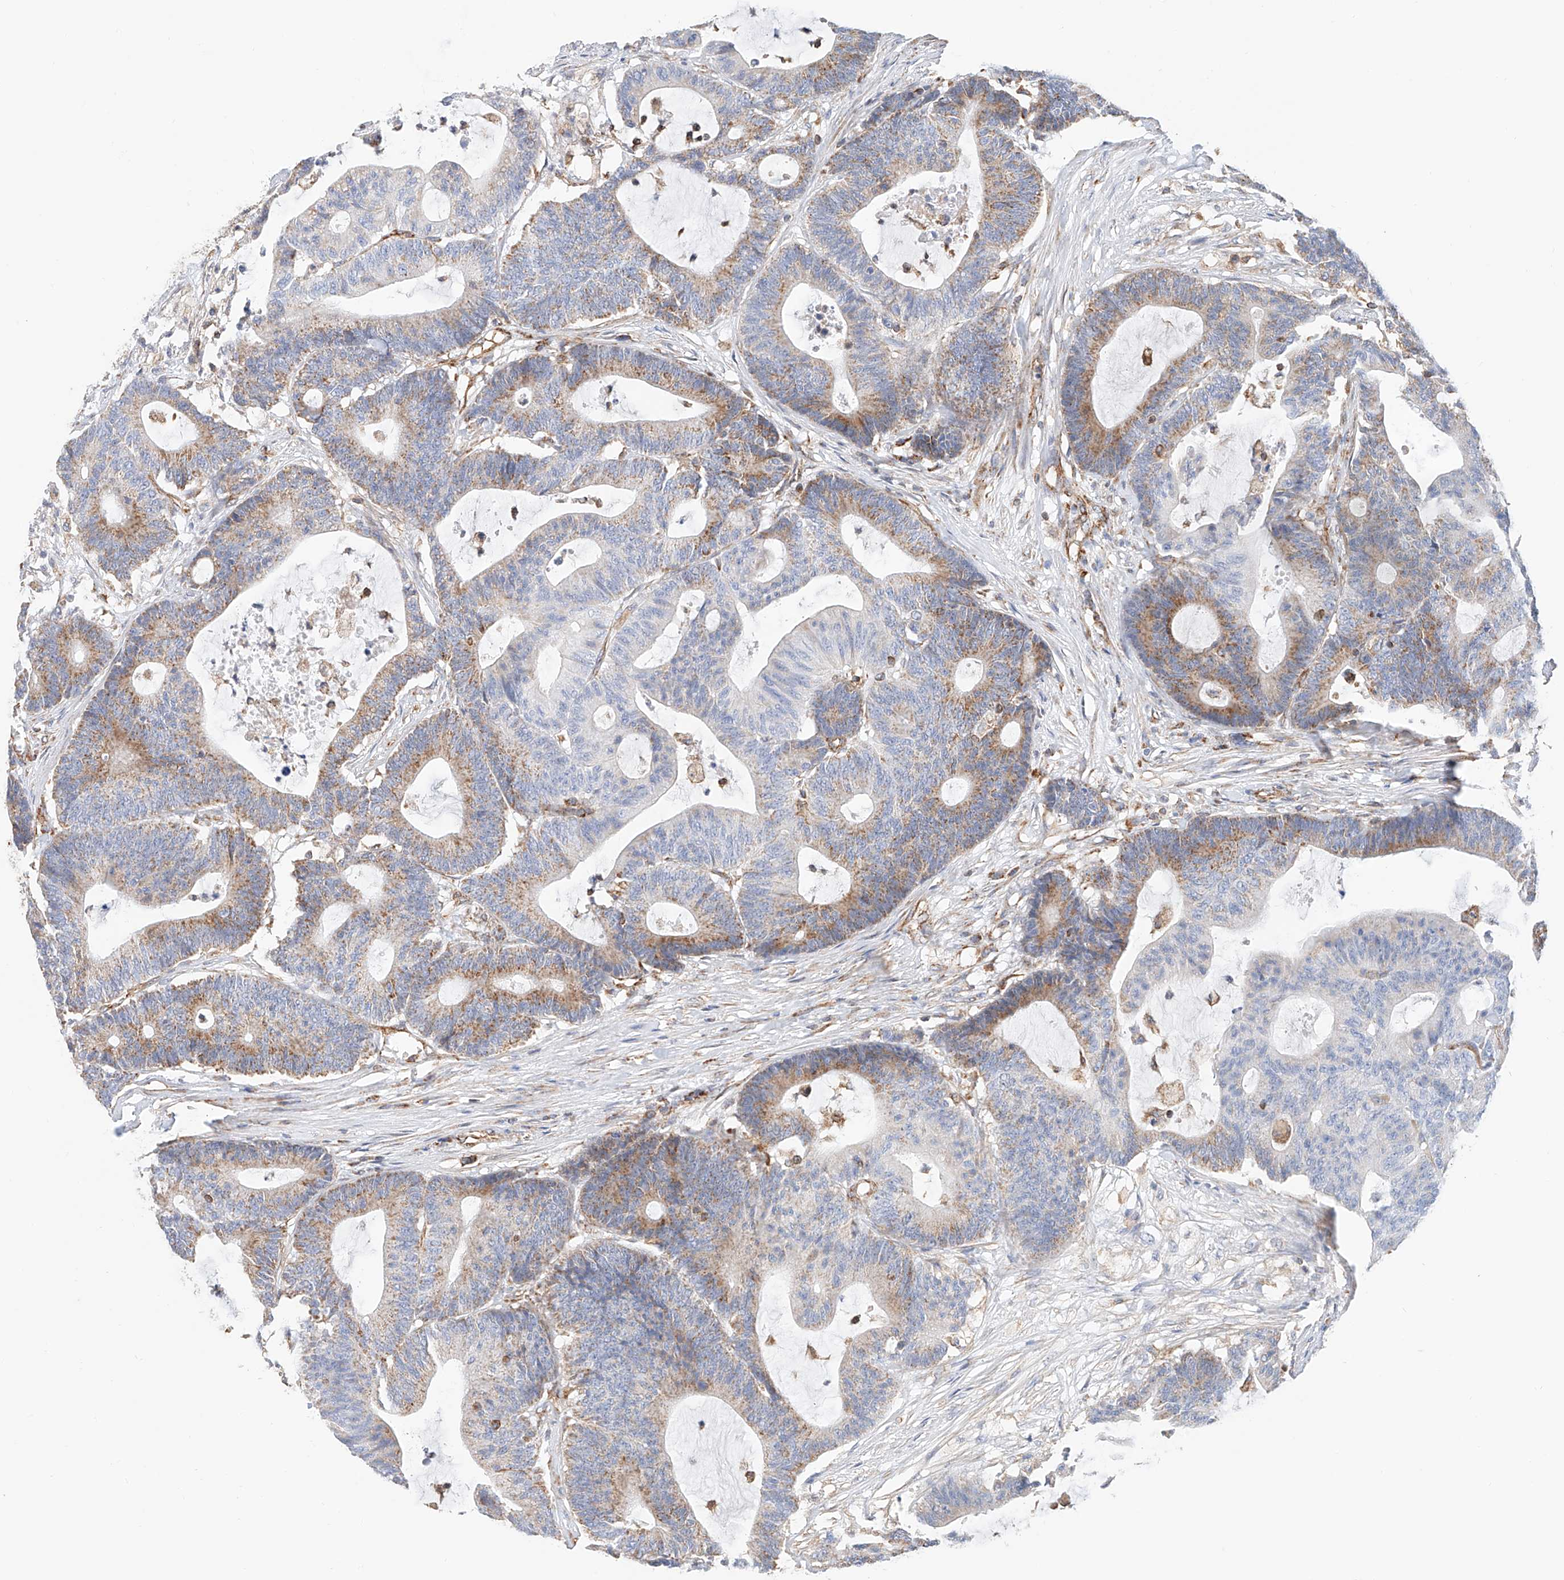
{"staining": {"intensity": "moderate", "quantity": "<25%", "location": "cytoplasmic/membranous"}, "tissue": "colorectal cancer", "cell_type": "Tumor cells", "image_type": "cancer", "snomed": [{"axis": "morphology", "description": "Adenocarcinoma, NOS"}, {"axis": "topography", "description": "Colon"}], "caption": "Immunohistochemical staining of colorectal adenocarcinoma demonstrates moderate cytoplasmic/membranous protein staining in approximately <25% of tumor cells. The protein of interest is shown in brown color, while the nuclei are stained blue.", "gene": "NDUFV3", "patient": {"sex": "female", "age": 84}}